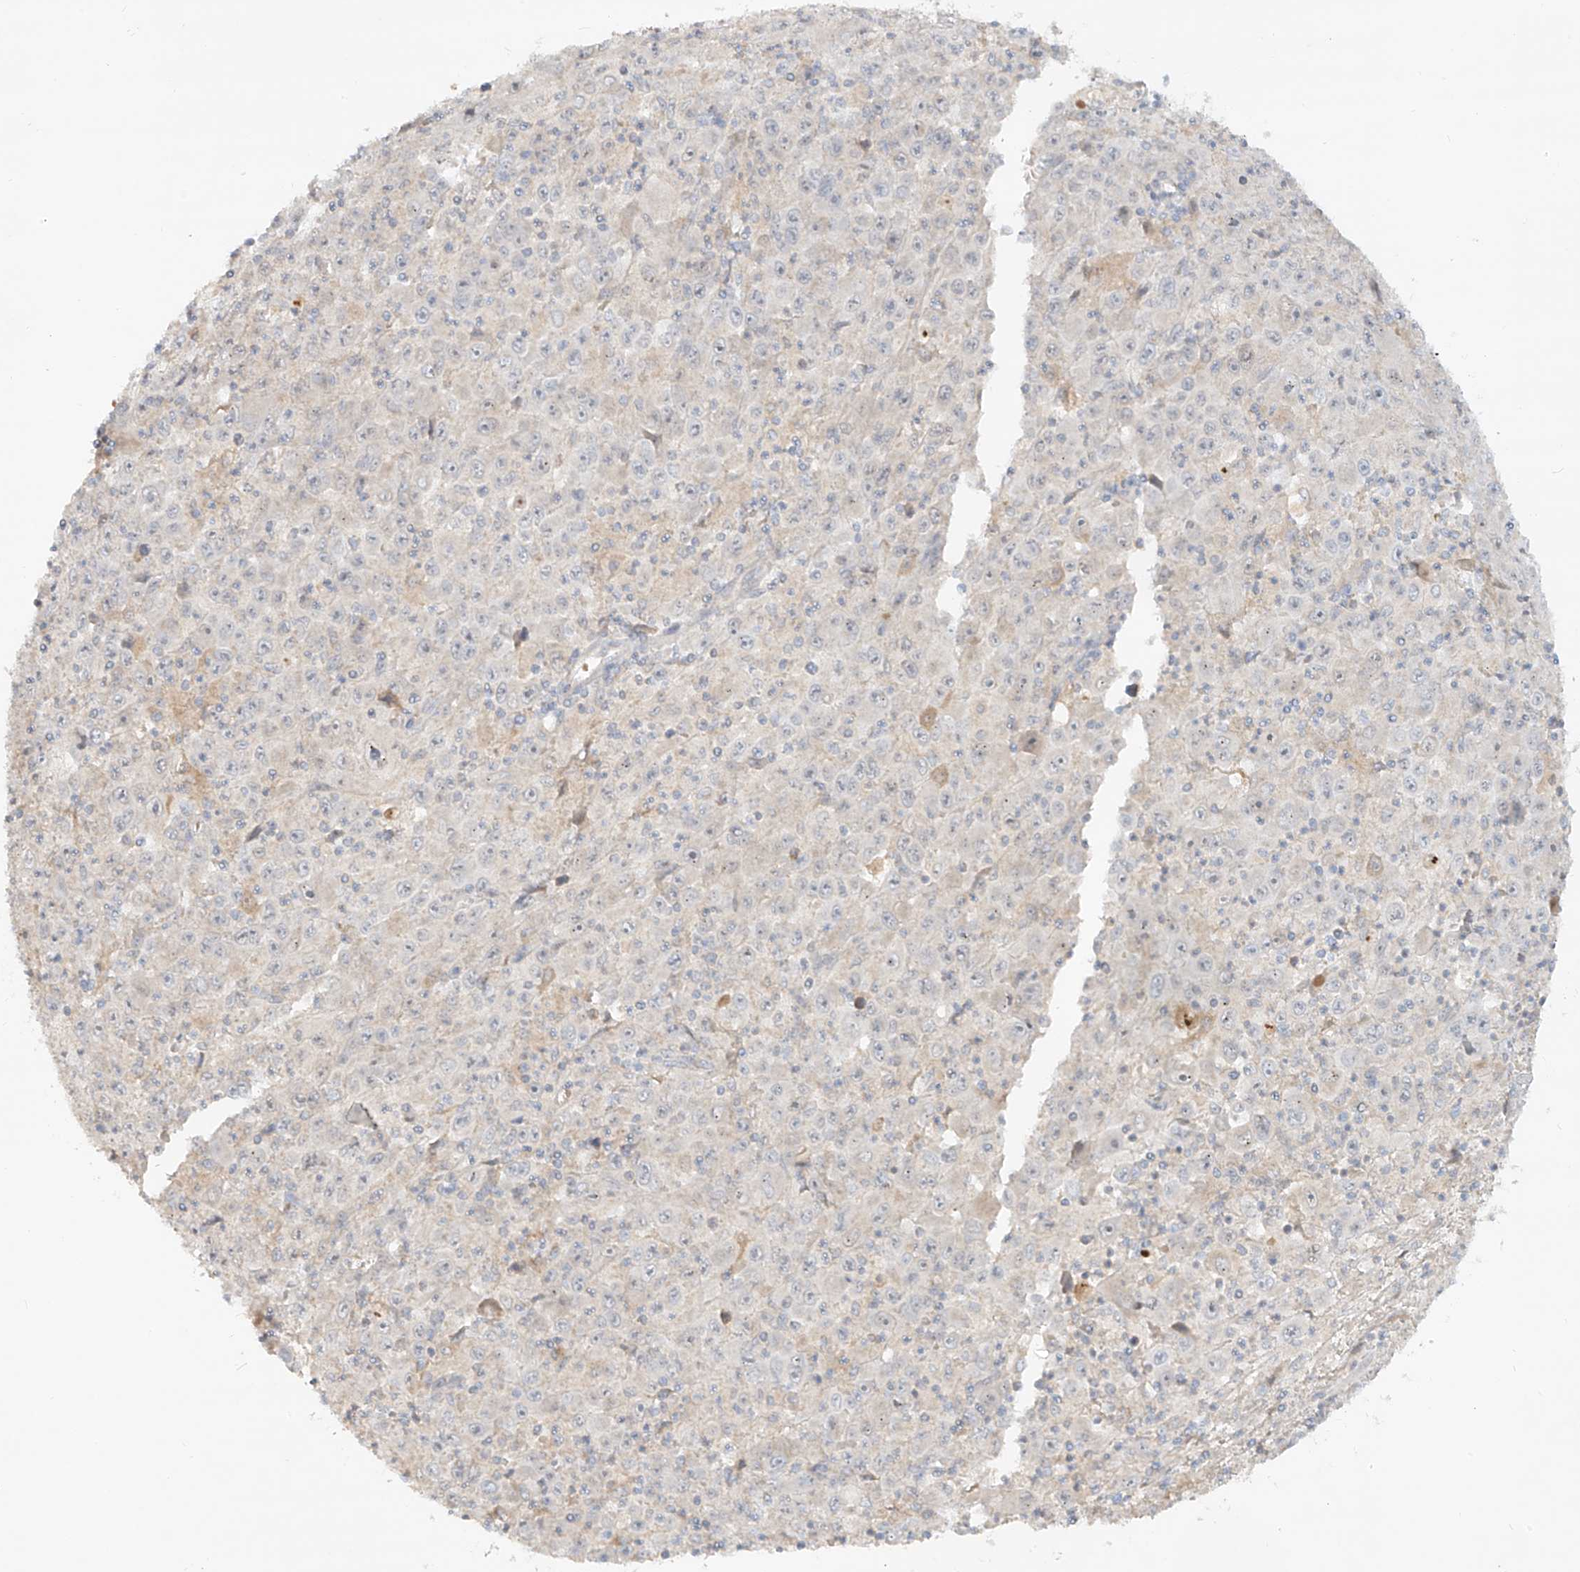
{"staining": {"intensity": "negative", "quantity": "none", "location": "none"}, "tissue": "melanoma", "cell_type": "Tumor cells", "image_type": "cancer", "snomed": [{"axis": "morphology", "description": "Malignant melanoma, Metastatic site"}, {"axis": "topography", "description": "Skin"}], "caption": "Human malignant melanoma (metastatic site) stained for a protein using IHC displays no expression in tumor cells.", "gene": "KPNA7", "patient": {"sex": "female", "age": 56}}